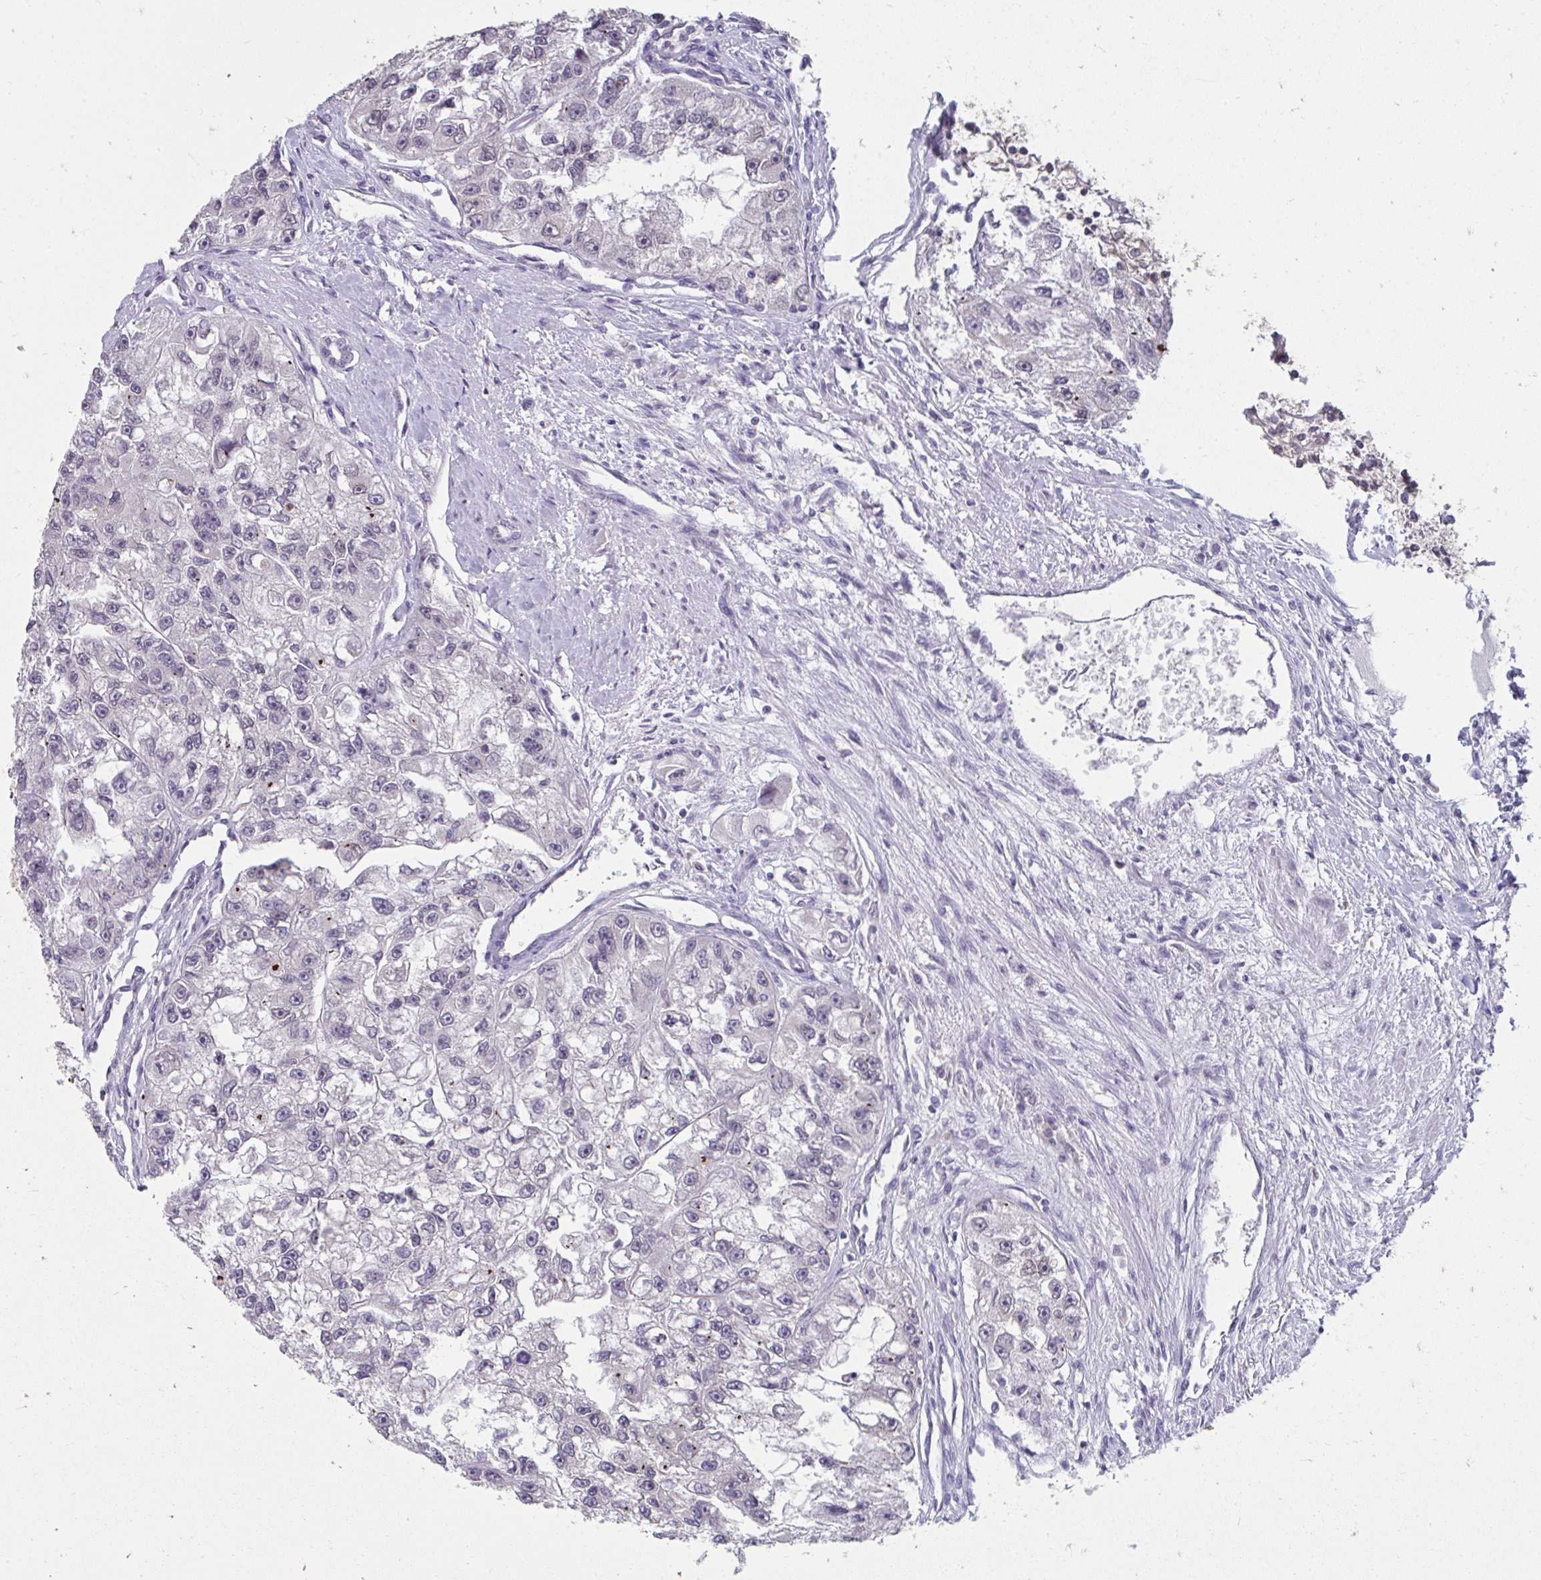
{"staining": {"intensity": "negative", "quantity": "none", "location": "none"}, "tissue": "renal cancer", "cell_type": "Tumor cells", "image_type": "cancer", "snomed": [{"axis": "morphology", "description": "Adenocarcinoma, NOS"}, {"axis": "topography", "description": "Kidney"}], "caption": "IHC of renal cancer (adenocarcinoma) reveals no staining in tumor cells.", "gene": "NUP133", "patient": {"sex": "male", "age": 63}}